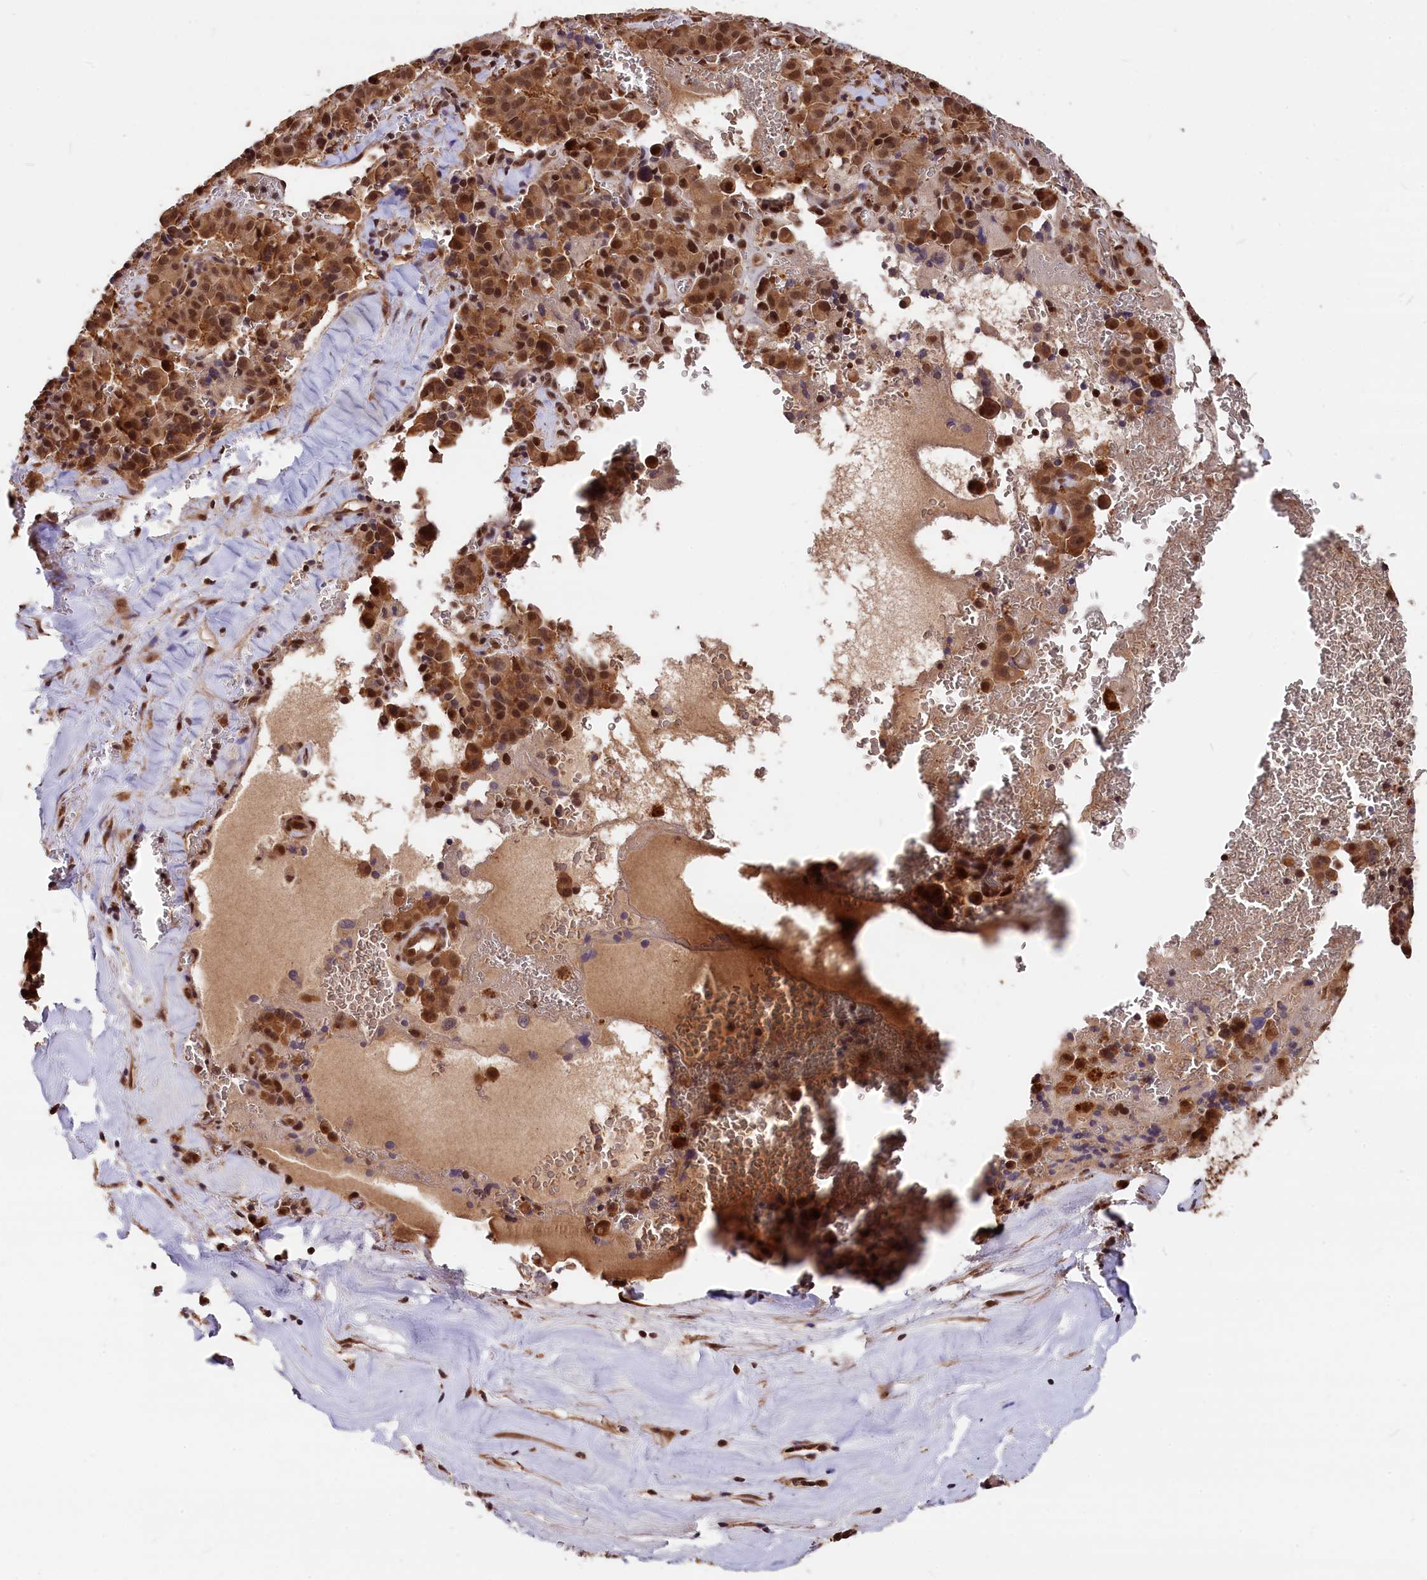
{"staining": {"intensity": "moderate", "quantity": ">75%", "location": "cytoplasmic/membranous,nuclear"}, "tissue": "pancreatic cancer", "cell_type": "Tumor cells", "image_type": "cancer", "snomed": [{"axis": "morphology", "description": "Adenocarcinoma, NOS"}, {"axis": "topography", "description": "Pancreas"}], "caption": "Immunohistochemical staining of human pancreatic cancer (adenocarcinoma) reveals medium levels of moderate cytoplasmic/membranous and nuclear protein expression in approximately >75% of tumor cells.", "gene": "ADRM1", "patient": {"sex": "male", "age": 65}}